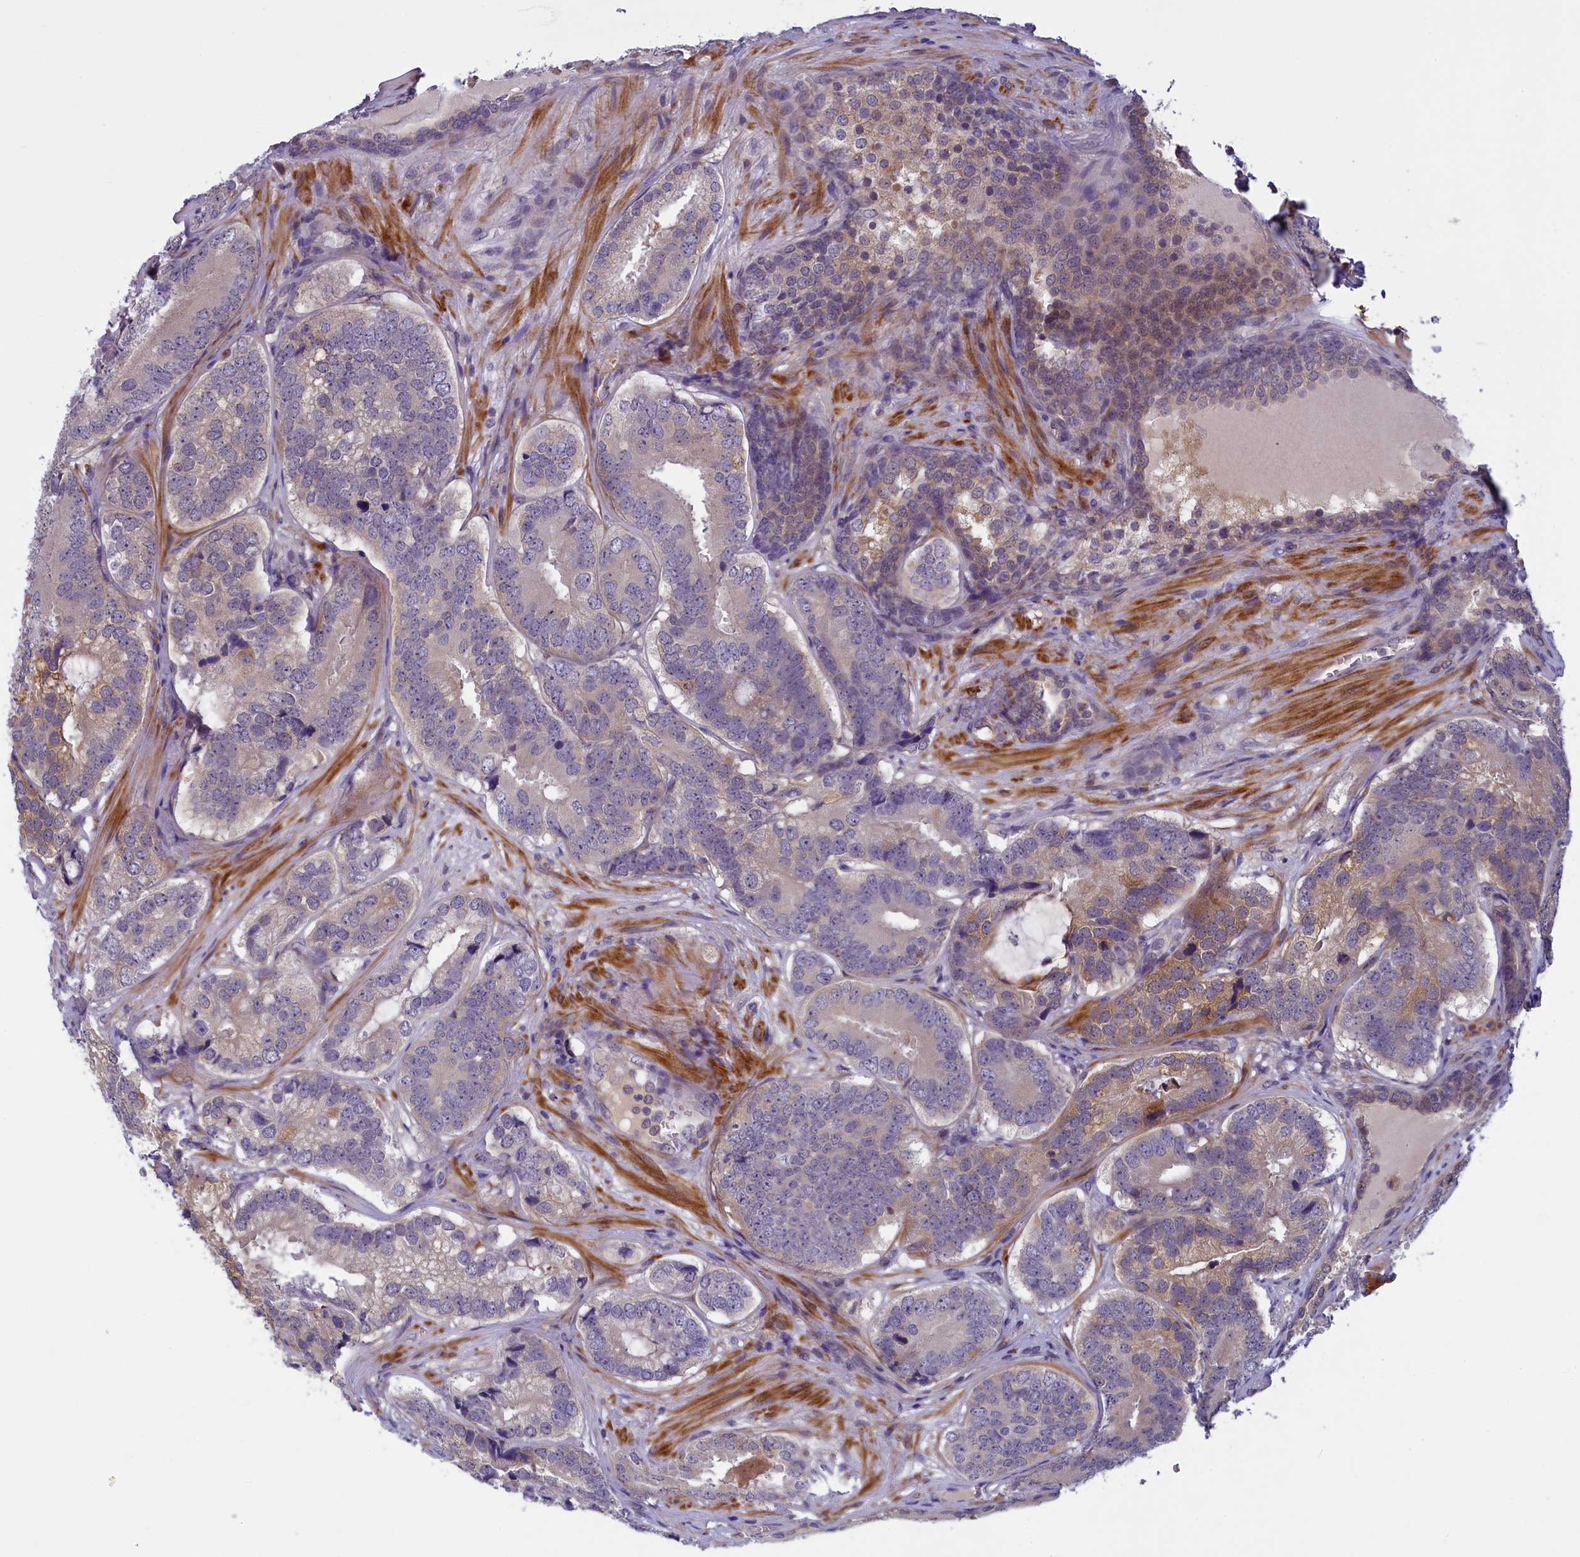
{"staining": {"intensity": "moderate", "quantity": "25%-75%", "location": "cytoplasmic/membranous"}, "tissue": "prostate cancer", "cell_type": "Tumor cells", "image_type": "cancer", "snomed": [{"axis": "morphology", "description": "Adenocarcinoma, High grade"}, {"axis": "topography", "description": "Prostate"}], "caption": "Tumor cells display medium levels of moderate cytoplasmic/membranous positivity in about 25%-75% of cells in human prostate high-grade adenocarcinoma.", "gene": "NUBP1", "patient": {"sex": "male", "age": 63}}